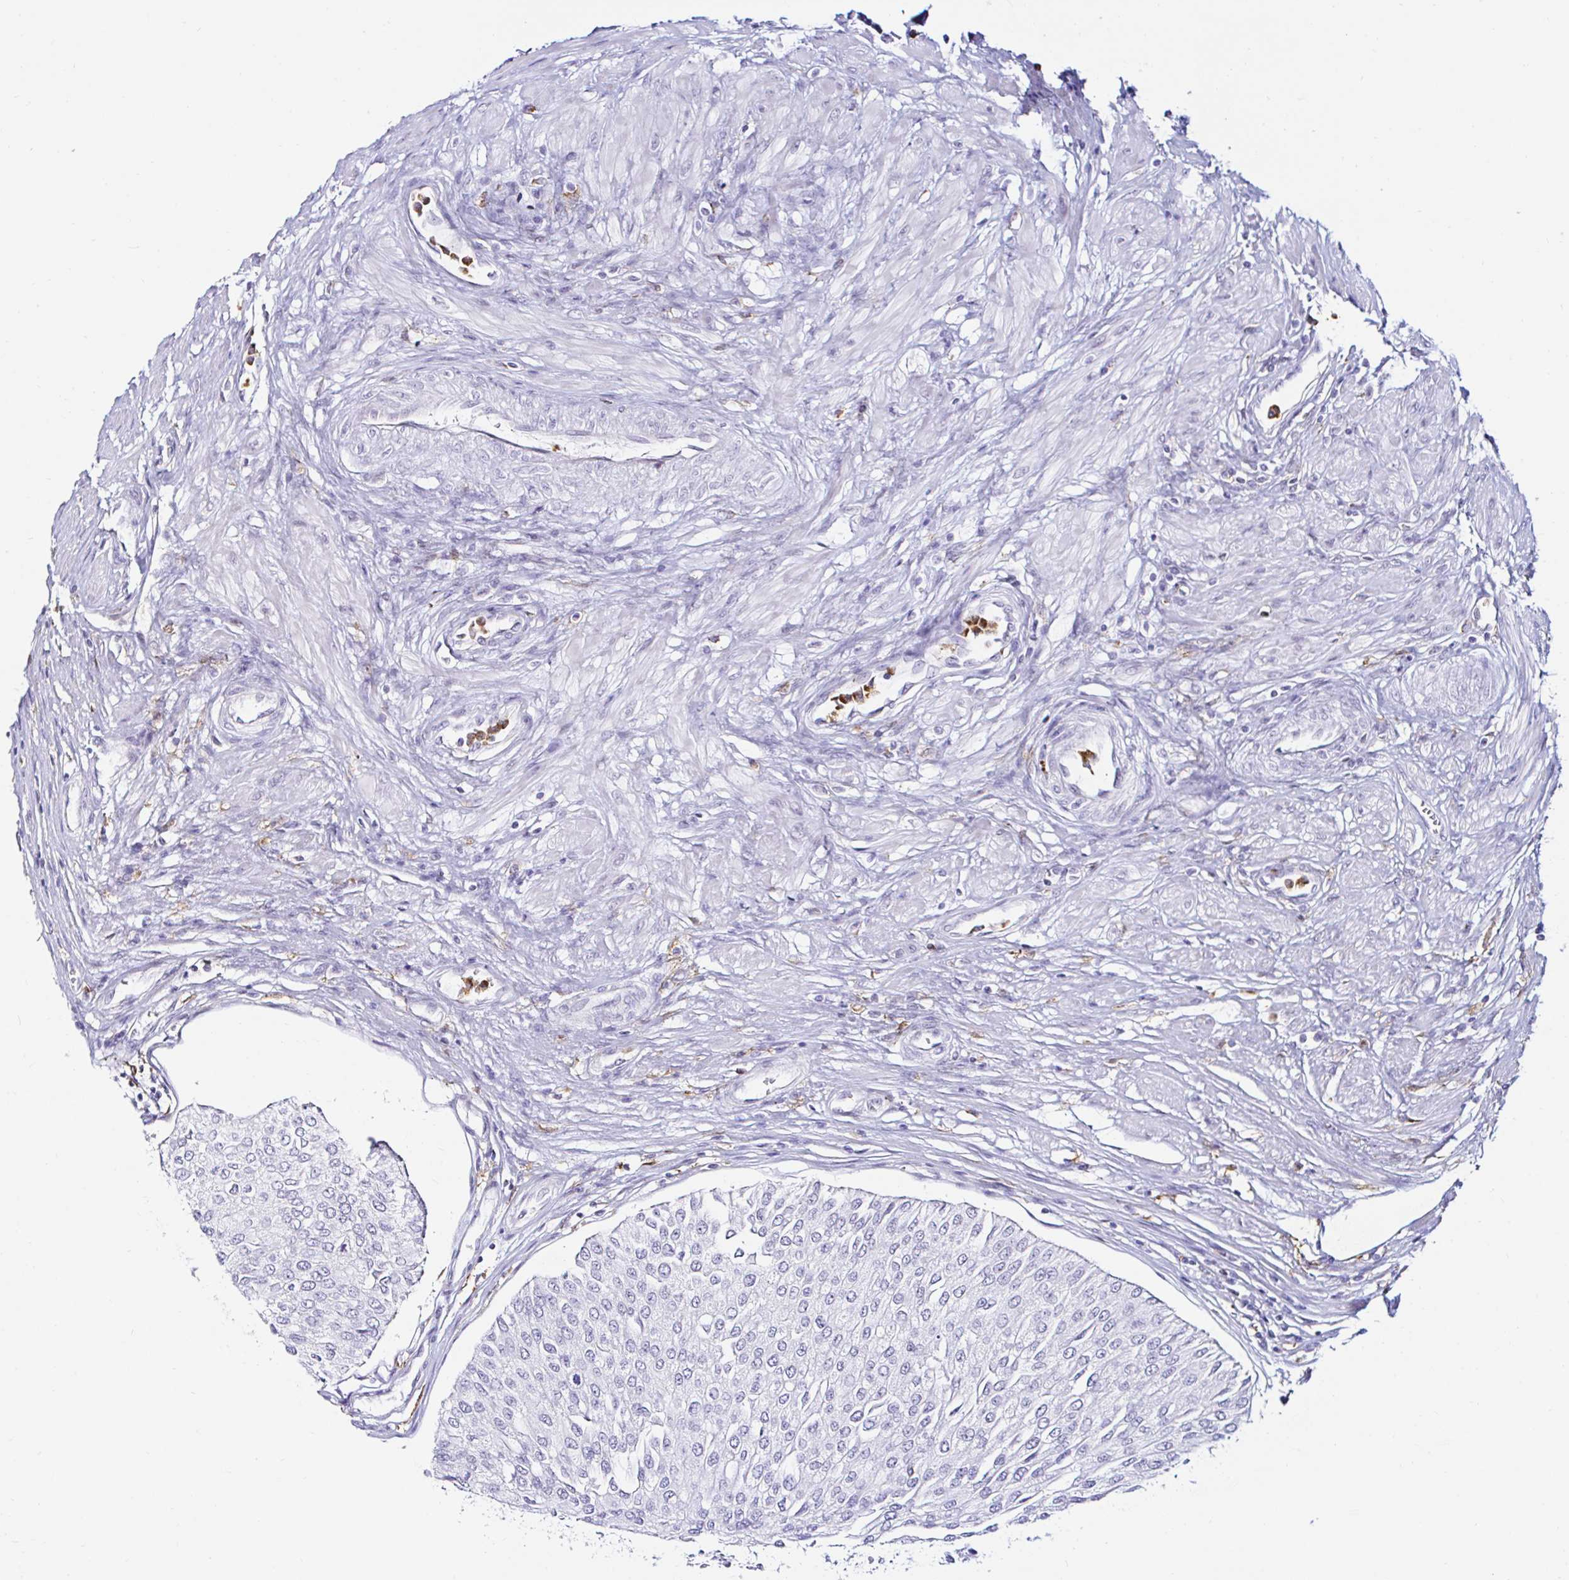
{"staining": {"intensity": "negative", "quantity": "none", "location": "none"}, "tissue": "urothelial cancer", "cell_type": "Tumor cells", "image_type": "cancer", "snomed": [{"axis": "morphology", "description": "Urothelial carcinoma, NOS"}, {"axis": "topography", "description": "Urinary bladder"}], "caption": "Protein analysis of urothelial cancer shows no significant expression in tumor cells.", "gene": "CYBB", "patient": {"sex": "male", "age": 67}}